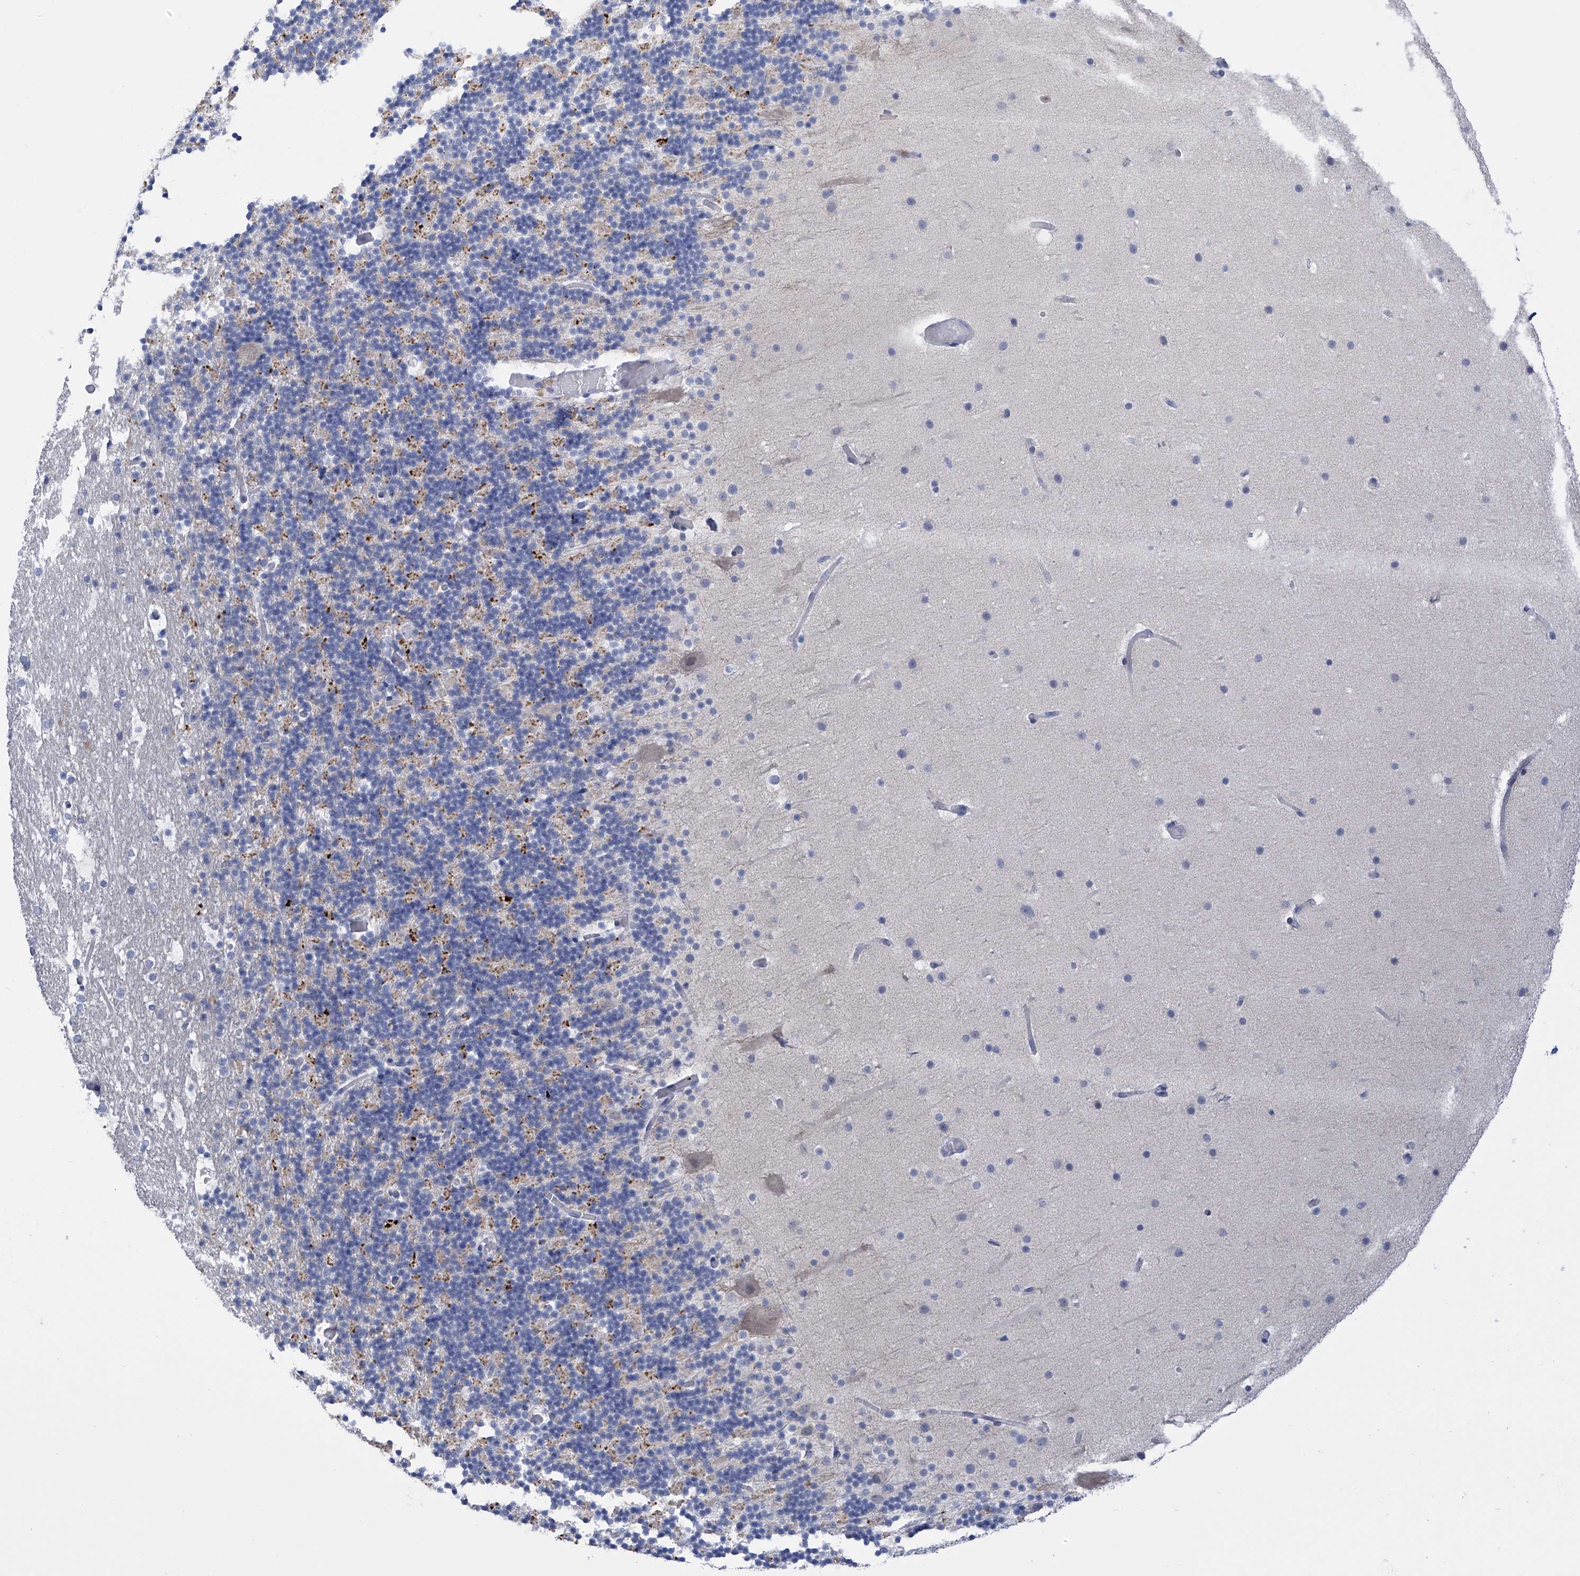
{"staining": {"intensity": "weak", "quantity": "<25%", "location": "cytoplasmic/membranous"}, "tissue": "cerebellum", "cell_type": "Cells in granular layer", "image_type": "normal", "snomed": [{"axis": "morphology", "description": "Normal tissue, NOS"}, {"axis": "topography", "description": "Cerebellum"}], "caption": "Immunohistochemical staining of normal human cerebellum reveals no significant positivity in cells in granular layer.", "gene": "SLCO4A1", "patient": {"sex": "male", "age": 57}}